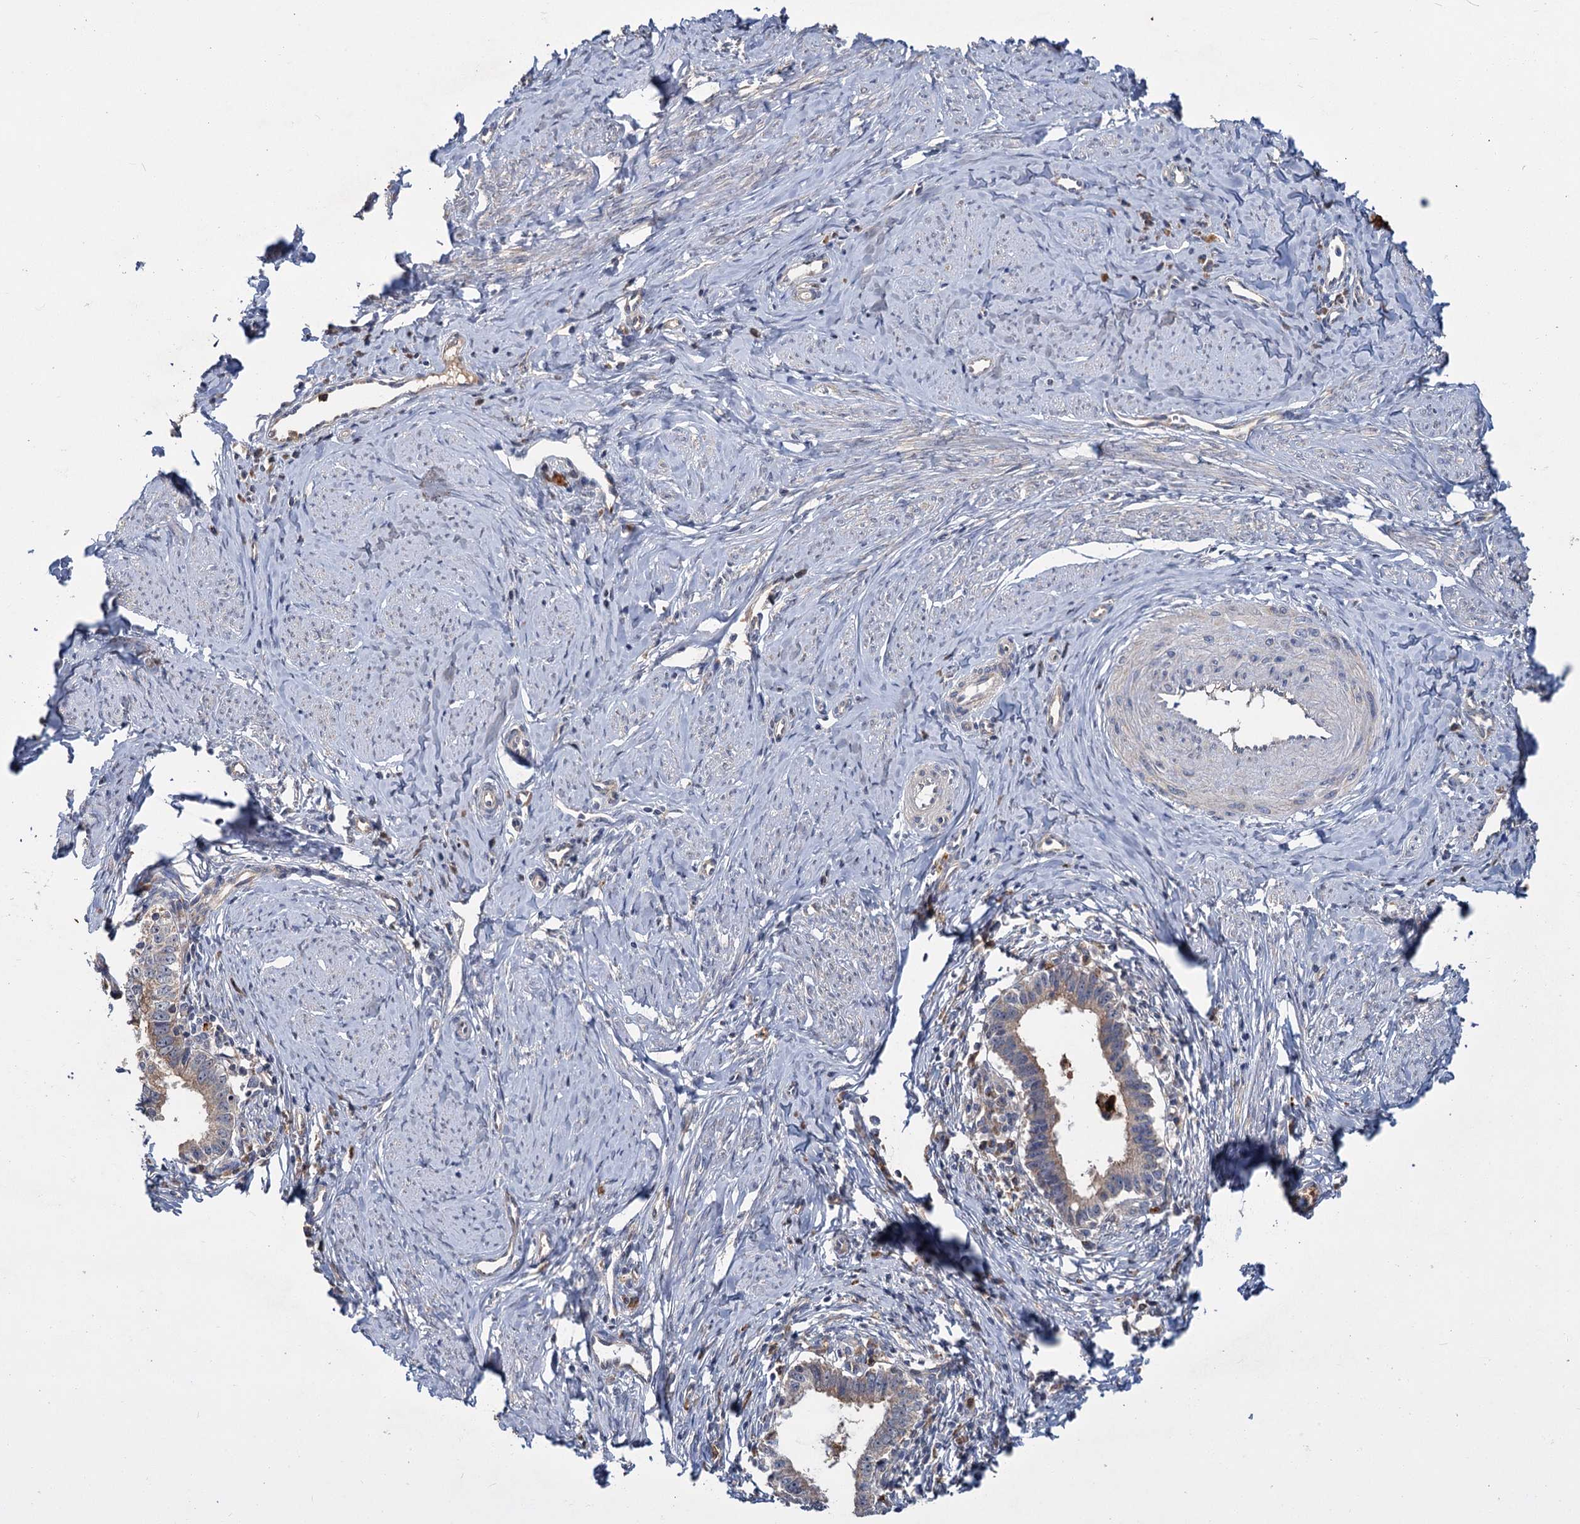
{"staining": {"intensity": "weak", "quantity": ">75%", "location": "cytoplasmic/membranous"}, "tissue": "cervical cancer", "cell_type": "Tumor cells", "image_type": "cancer", "snomed": [{"axis": "morphology", "description": "Adenocarcinoma, NOS"}, {"axis": "topography", "description": "Cervix"}], "caption": "IHC (DAB) staining of cervical cancer (adenocarcinoma) displays weak cytoplasmic/membranous protein positivity in approximately >75% of tumor cells.", "gene": "DYNC2H1", "patient": {"sex": "female", "age": 36}}